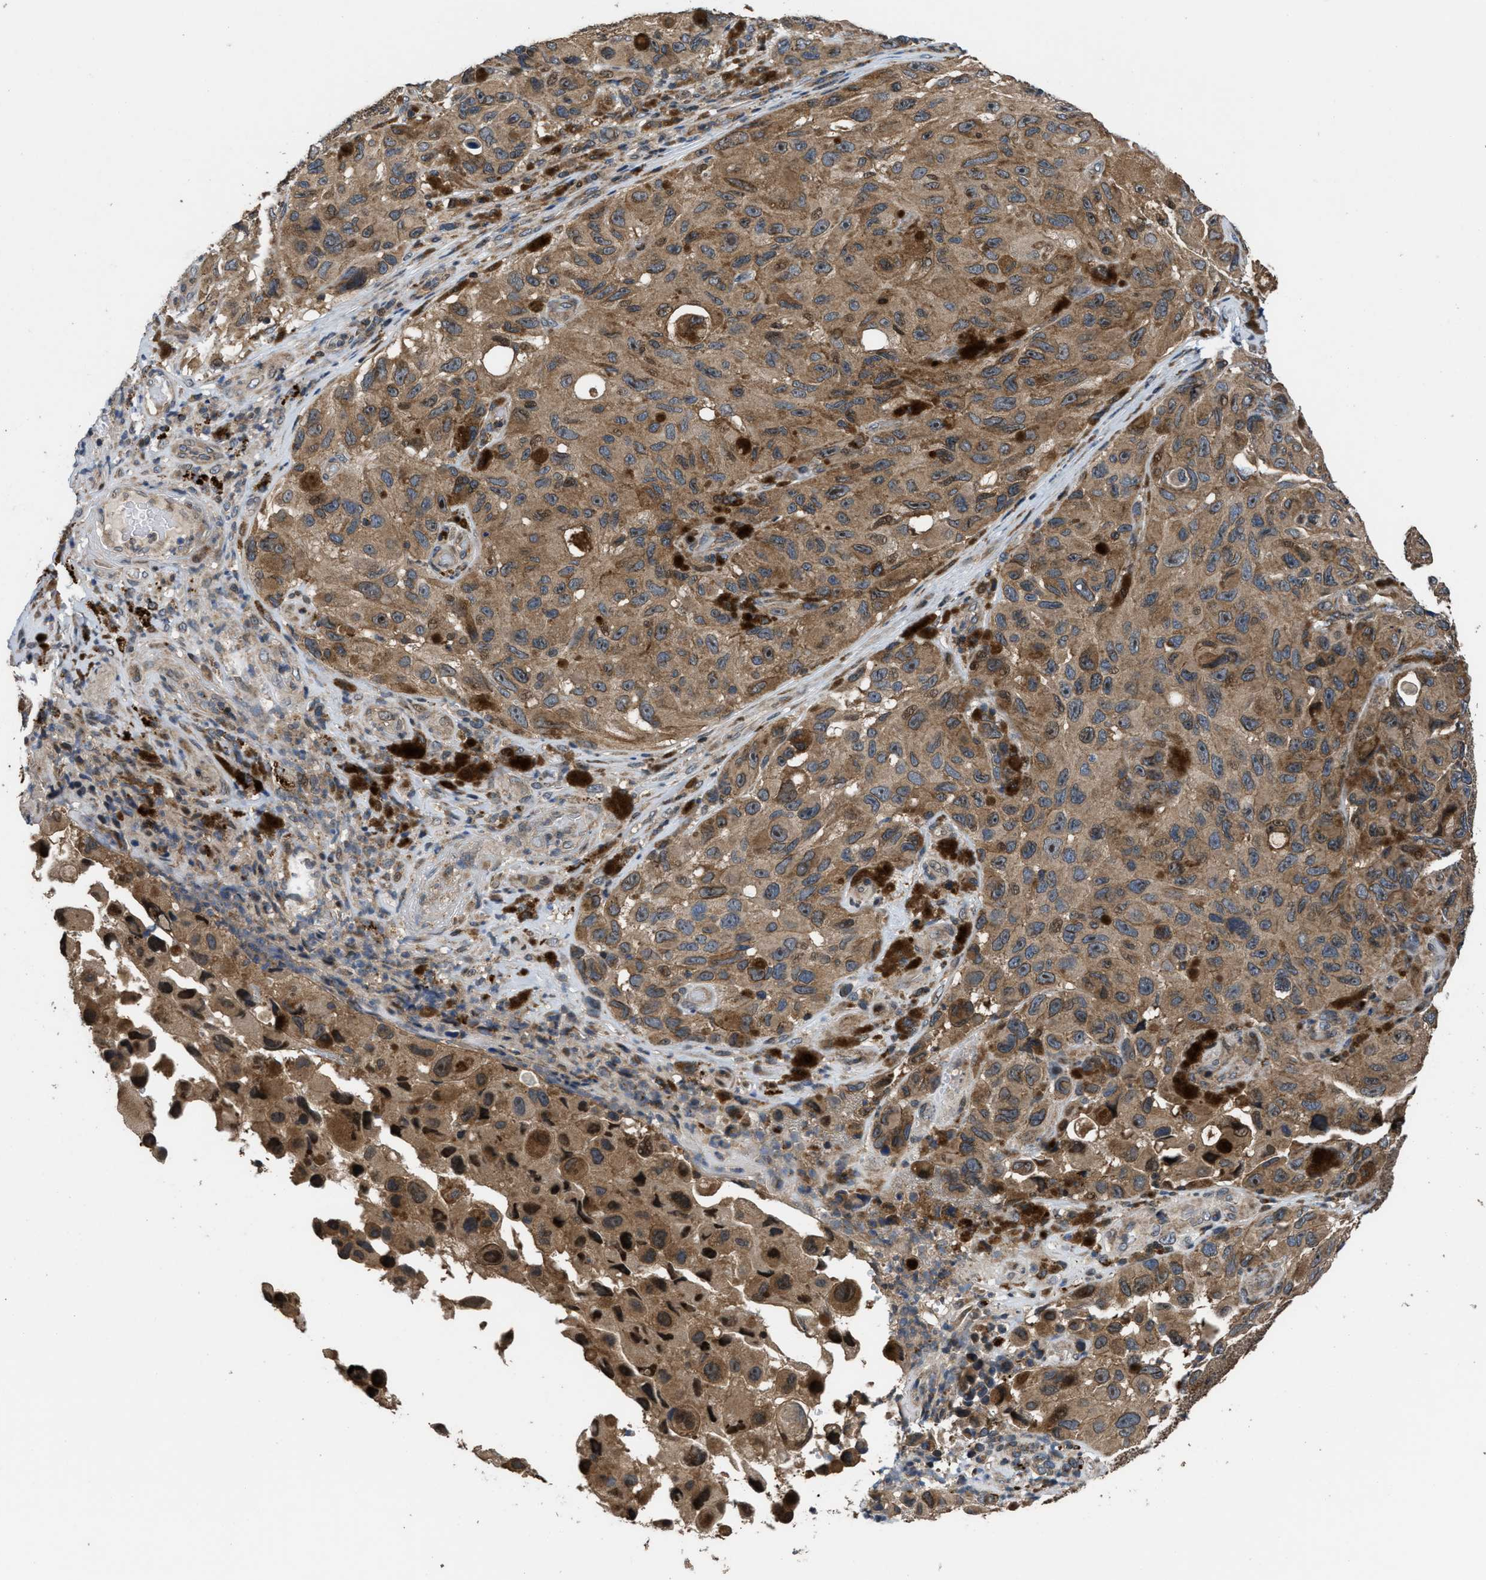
{"staining": {"intensity": "moderate", "quantity": ">75%", "location": "cytoplasmic/membranous,nuclear"}, "tissue": "melanoma", "cell_type": "Tumor cells", "image_type": "cancer", "snomed": [{"axis": "morphology", "description": "Malignant melanoma, NOS"}, {"axis": "topography", "description": "Skin"}], "caption": "High-magnification brightfield microscopy of melanoma stained with DAB (brown) and counterstained with hematoxylin (blue). tumor cells exhibit moderate cytoplasmic/membranous and nuclear positivity is seen in approximately>75% of cells. Using DAB (brown) and hematoxylin (blue) stains, captured at high magnification using brightfield microscopy.", "gene": "CTBS", "patient": {"sex": "female", "age": 73}}